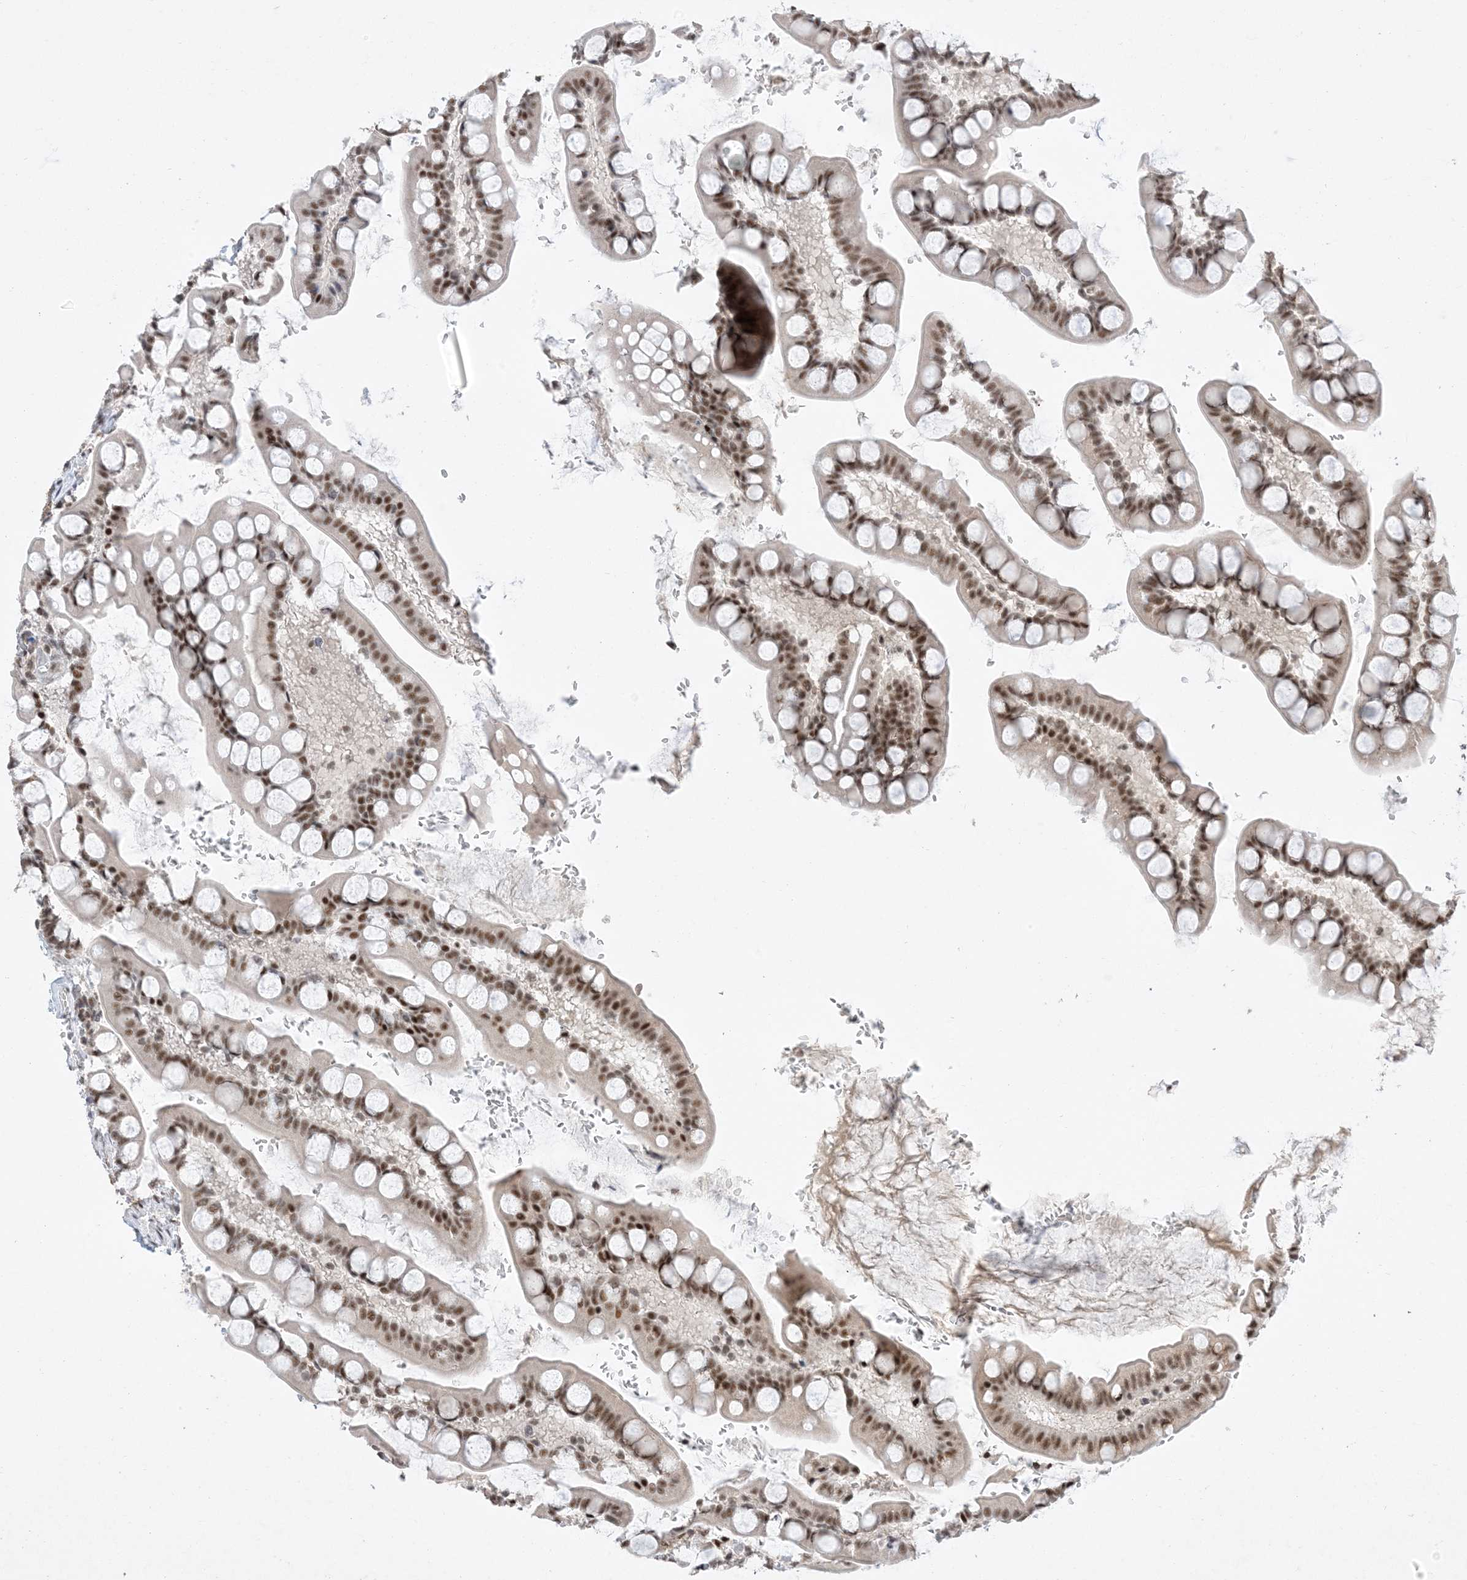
{"staining": {"intensity": "moderate", "quantity": ">75%", "location": "nuclear"}, "tissue": "small intestine", "cell_type": "Glandular cells", "image_type": "normal", "snomed": [{"axis": "morphology", "description": "Normal tissue, NOS"}, {"axis": "topography", "description": "Small intestine"}], "caption": "This photomicrograph displays immunohistochemistry staining of normal human small intestine, with medium moderate nuclear expression in approximately >75% of glandular cells.", "gene": "SF3A3", "patient": {"sex": "male", "age": 52}}